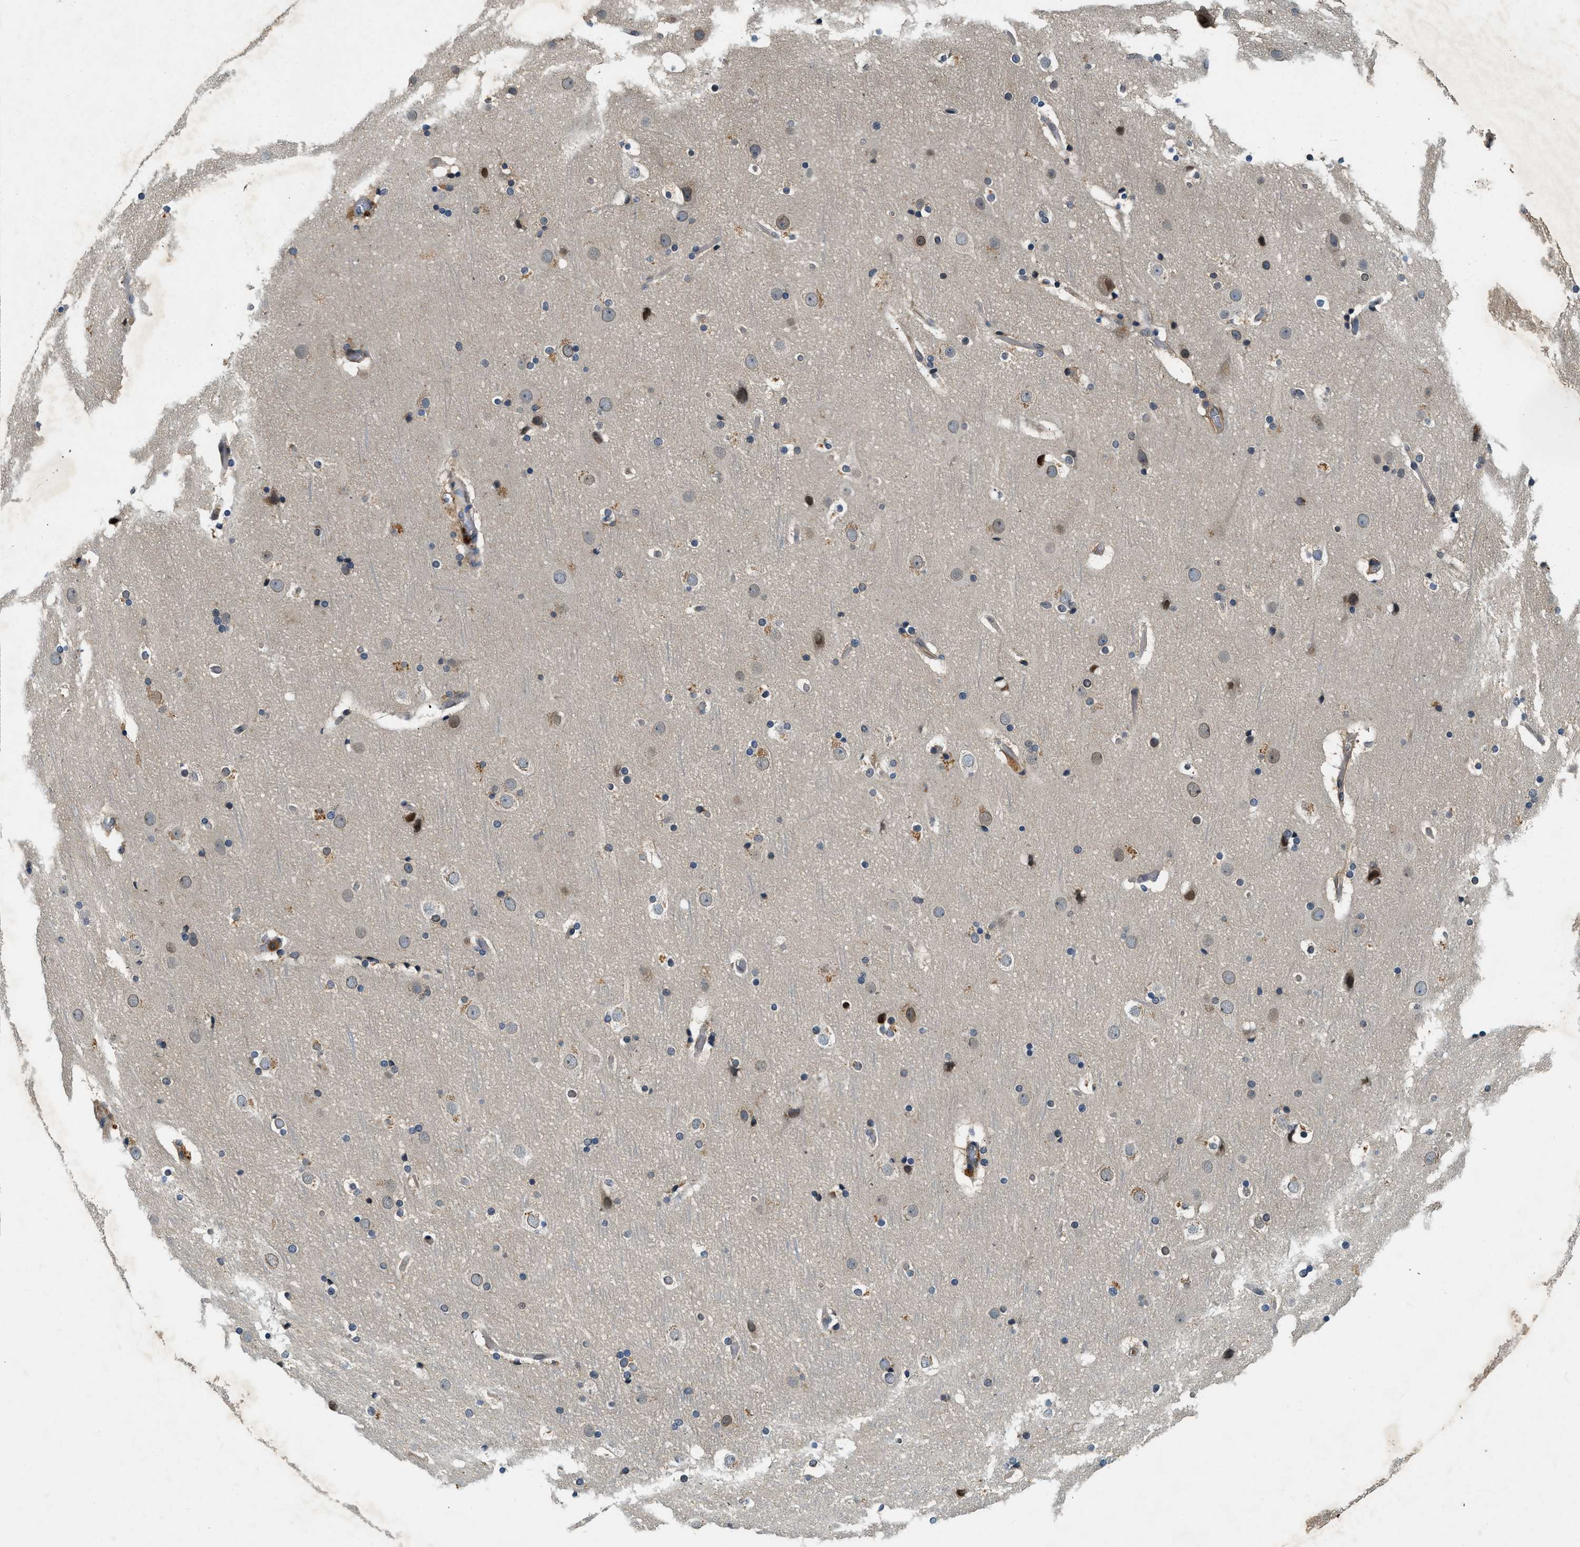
{"staining": {"intensity": "negative", "quantity": "none", "location": "none"}, "tissue": "cerebral cortex", "cell_type": "Endothelial cells", "image_type": "normal", "snomed": [{"axis": "morphology", "description": "Normal tissue, NOS"}, {"axis": "topography", "description": "Cerebral cortex"}], "caption": "High magnification brightfield microscopy of normal cerebral cortex stained with DAB (brown) and counterstained with hematoxylin (blue): endothelial cells show no significant positivity. Brightfield microscopy of IHC stained with DAB (brown) and hematoxylin (blue), captured at high magnification.", "gene": "GMPPB", "patient": {"sex": "male", "age": 57}}